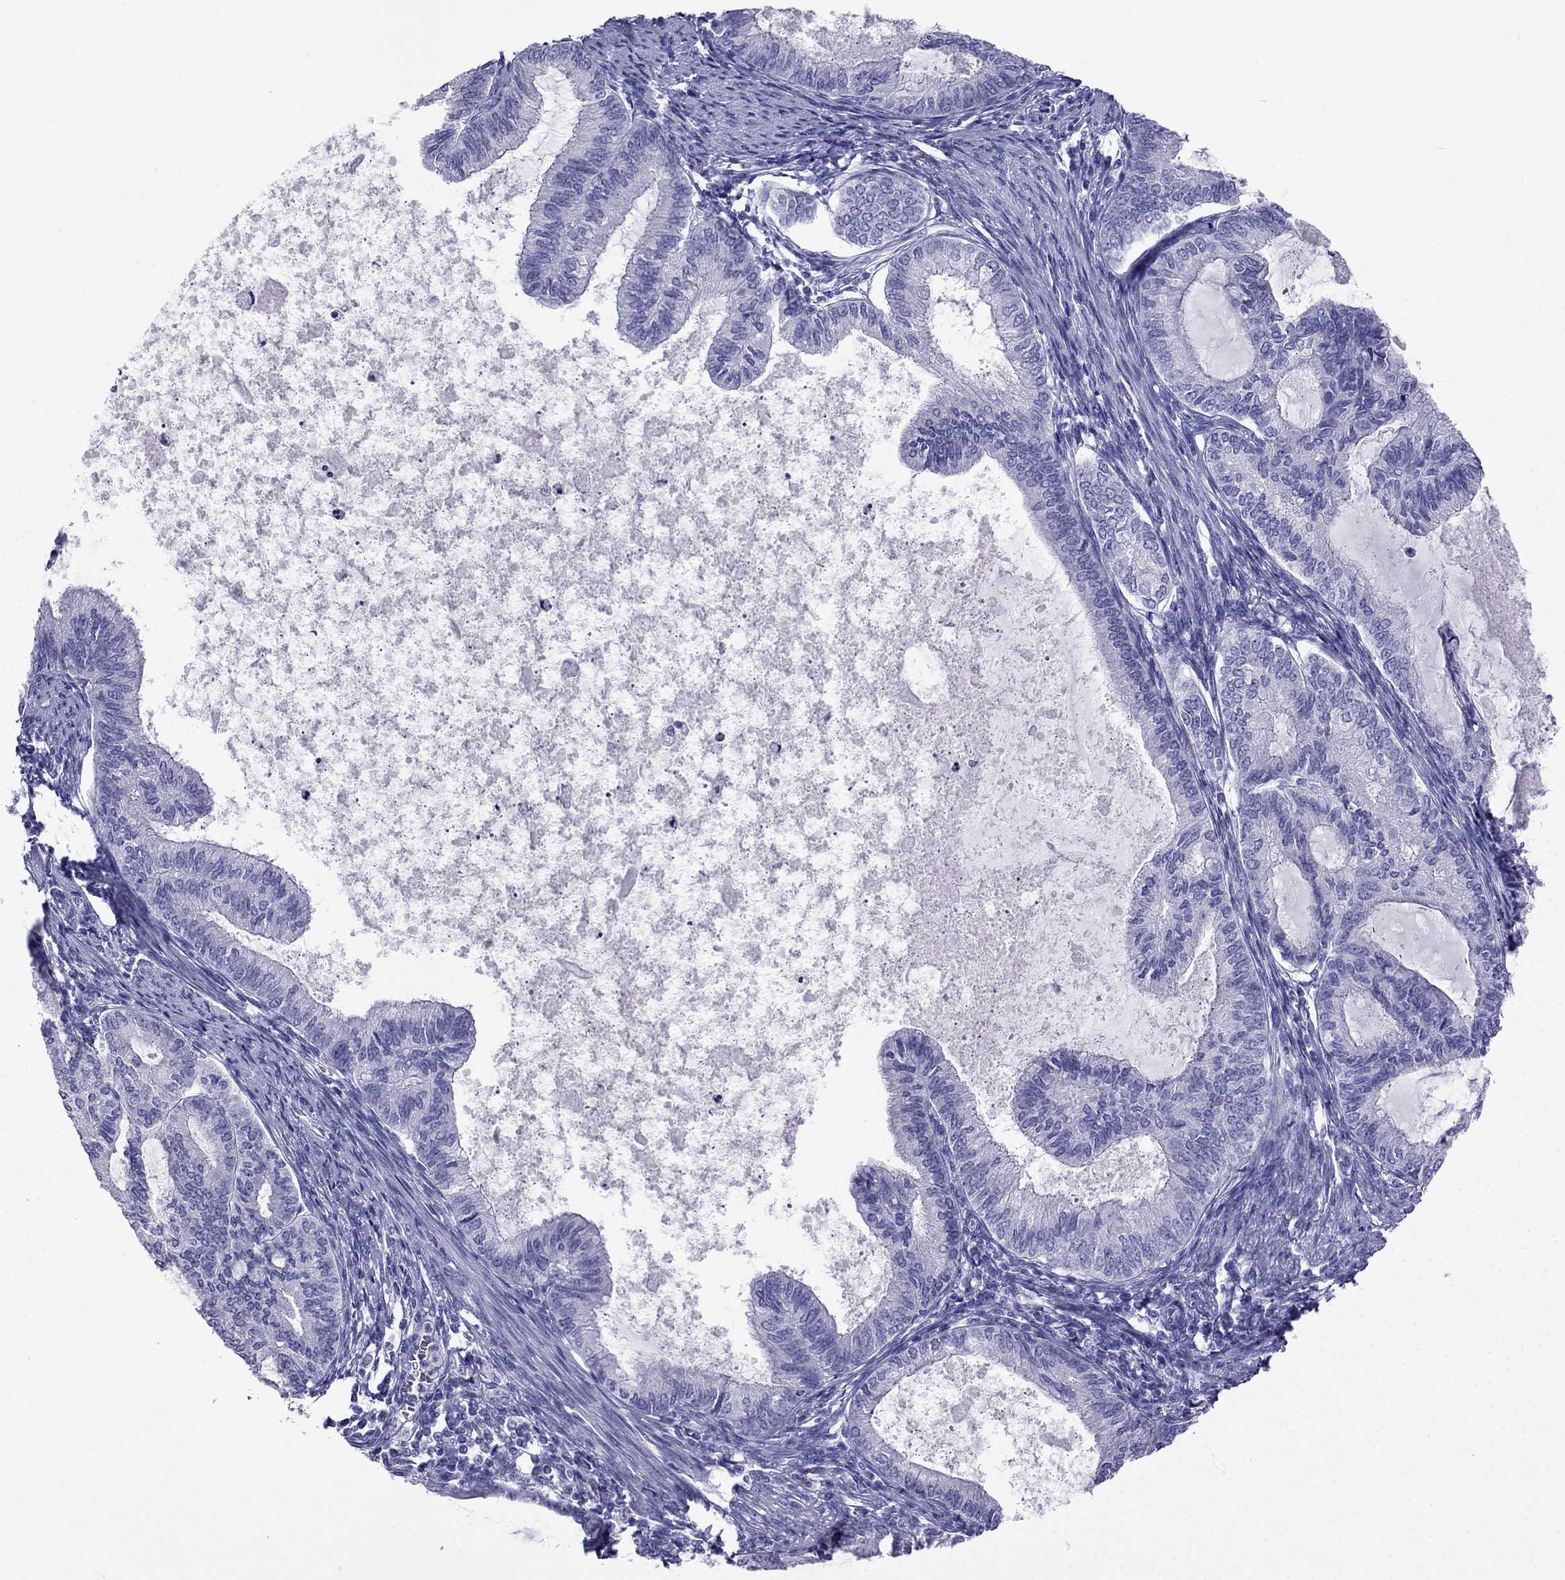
{"staining": {"intensity": "negative", "quantity": "none", "location": "none"}, "tissue": "endometrial cancer", "cell_type": "Tumor cells", "image_type": "cancer", "snomed": [{"axis": "morphology", "description": "Adenocarcinoma, NOS"}, {"axis": "topography", "description": "Endometrium"}], "caption": "Image shows no significant protein positivity in tumor cells of endometrial adenocarcinoma.", "gene": "ARR3", "patient": {"sex": "female", "age": 86}}